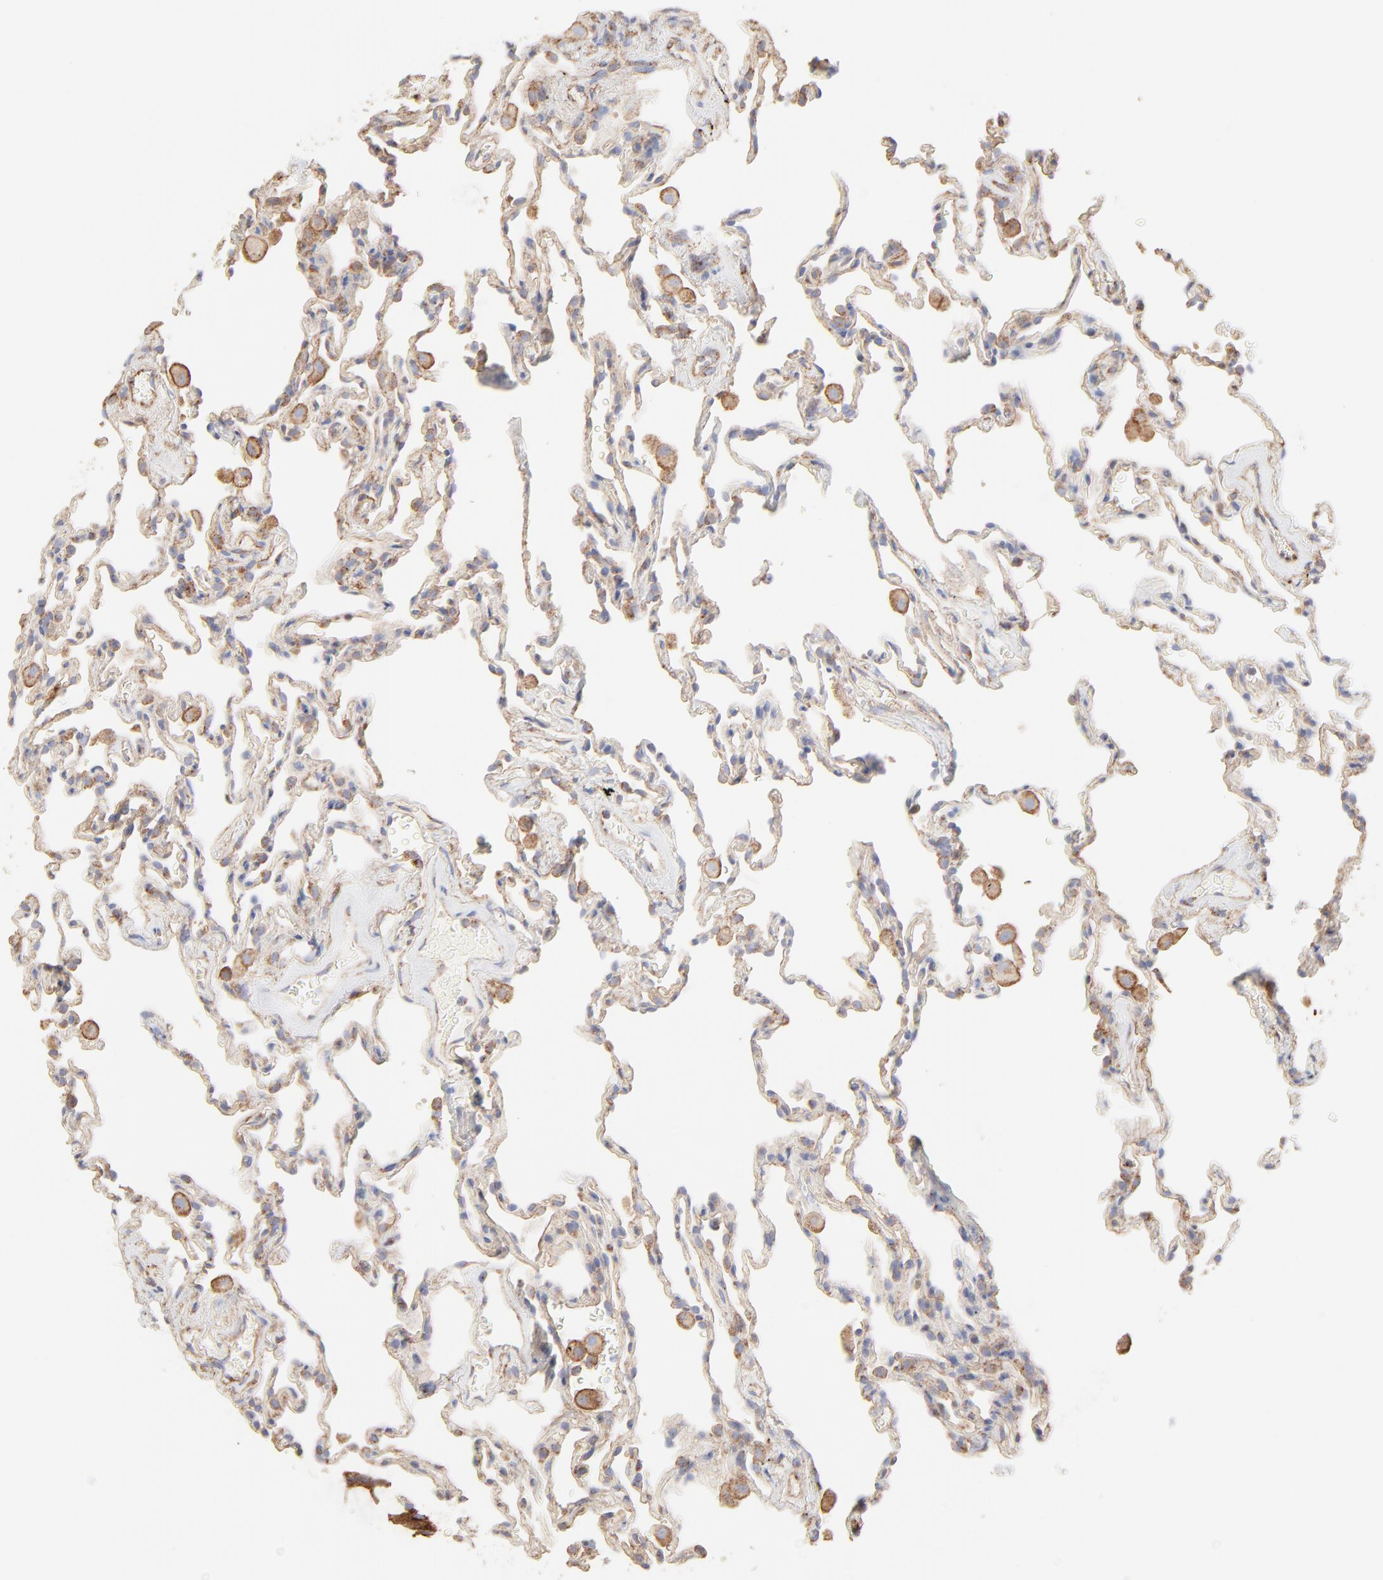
{"staining": {"intensity": "moderate", "quantity": ">75%", "location": "cytoplasmic/membranous"}, "tissue": "lung", "cell_type": "Alveolar cells", "image_type": "normal", "snomed": [{"axis": "morphology", "description": "Normal tissue, NOS"}, {"axis": "morphology", "description": "Soft tissue tumor metastatic"}, {"axis": "topography", "description": "Lung"}], "caption": "DAB immunohistochemical staining of benign lung exhibits moderate cytoplasmic/membranous protein positivity in about >75% of alveolar cells.", "gene": "CLTB", "patient": {"sex": "male", "age": 59}}